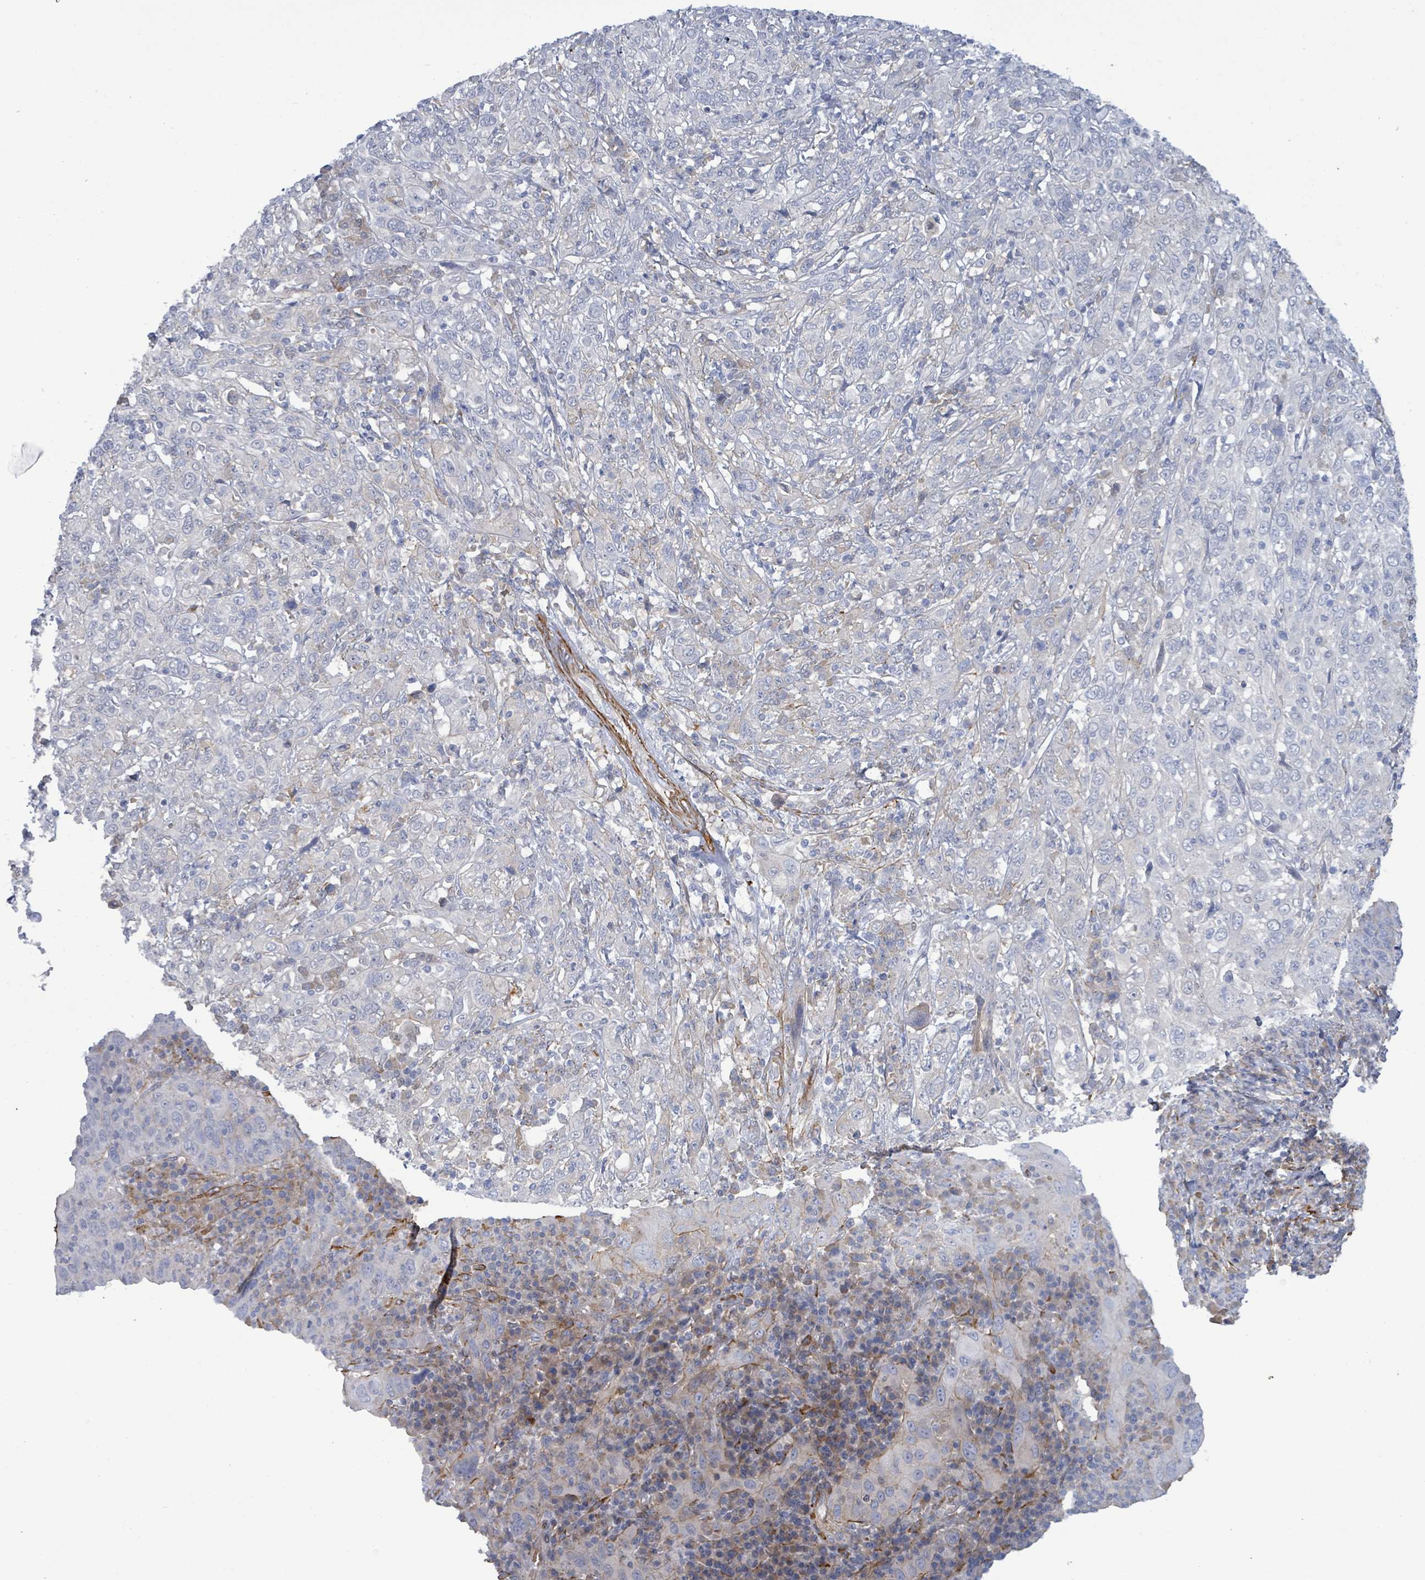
{"staining": {"intensity": "negative", "quantity": "none", "location": "none"}, "tissue": "cervical cancer", "cell_type": "Tumor cells", "image_type": "cancer", "snomed": [{"axis": "morphology", "description": "Squamous cell carcinoma, NOS"}, {"axis": "topography", "description": "Cervix"}], "caption": "Cervical cancer (squamous cell carcinoma) stained for a protein using immunohistochemistry exhibits no positivity tumor cells.", "gene": "DMRTC1B", "patient": {"sex": "female", "age": 46}}